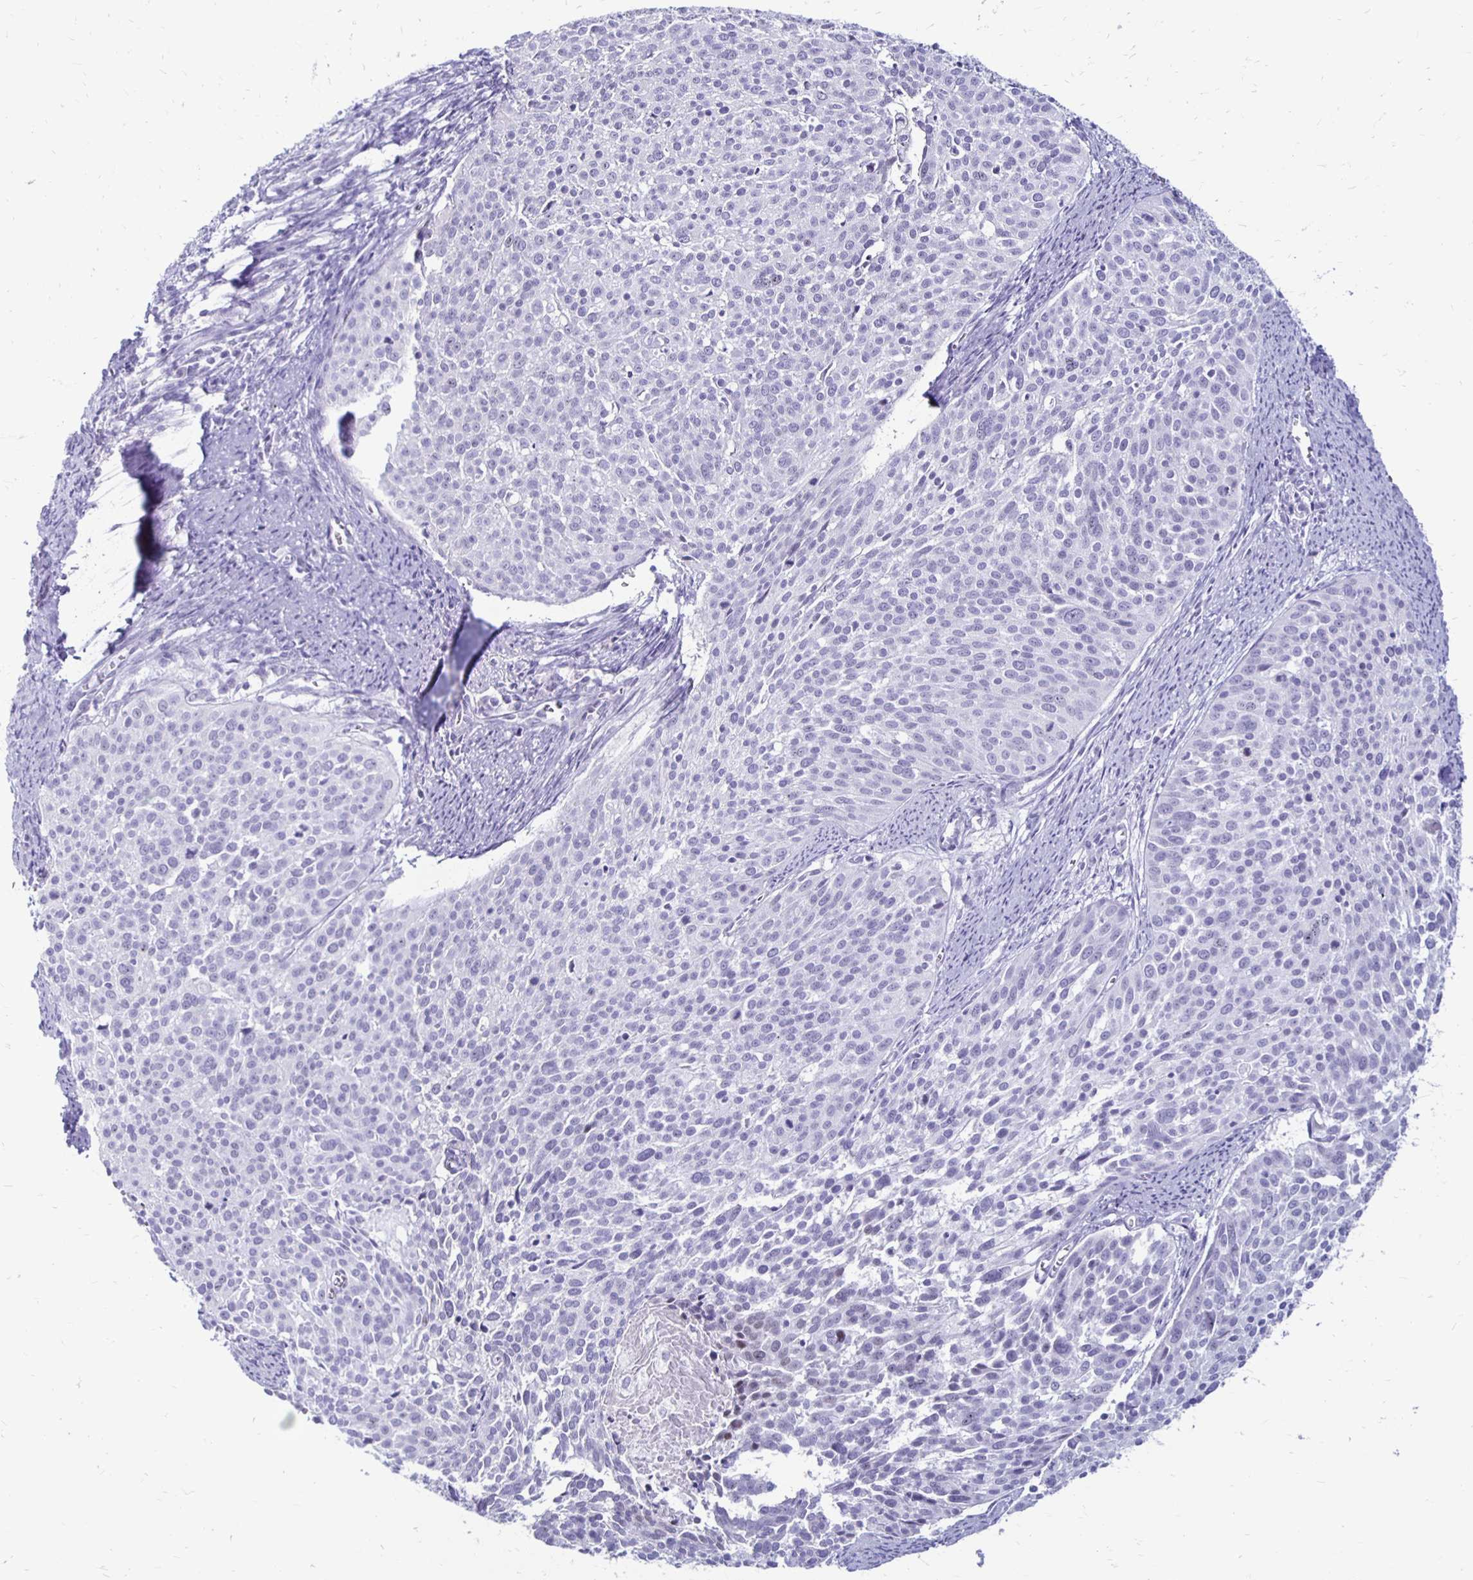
{"staining": {"intensity": "negative", "quantity": "none", "location": "none"}, "tissue": "cervical cancer", "cell_type": "Tumor cells", "image_type": "cancer", "snomed": [{"axis": "morphology", "description": "Squamous cell carcinoma, NOS"}, {"axis": "topography", "description": "Cervix"}], "caption": "The IHC image has no significant staining in tumor cells of squamous cell carcinoma (cervical) tissue.", "gene": "RYR1", "patient": {"sex": "female", "age": 39}}